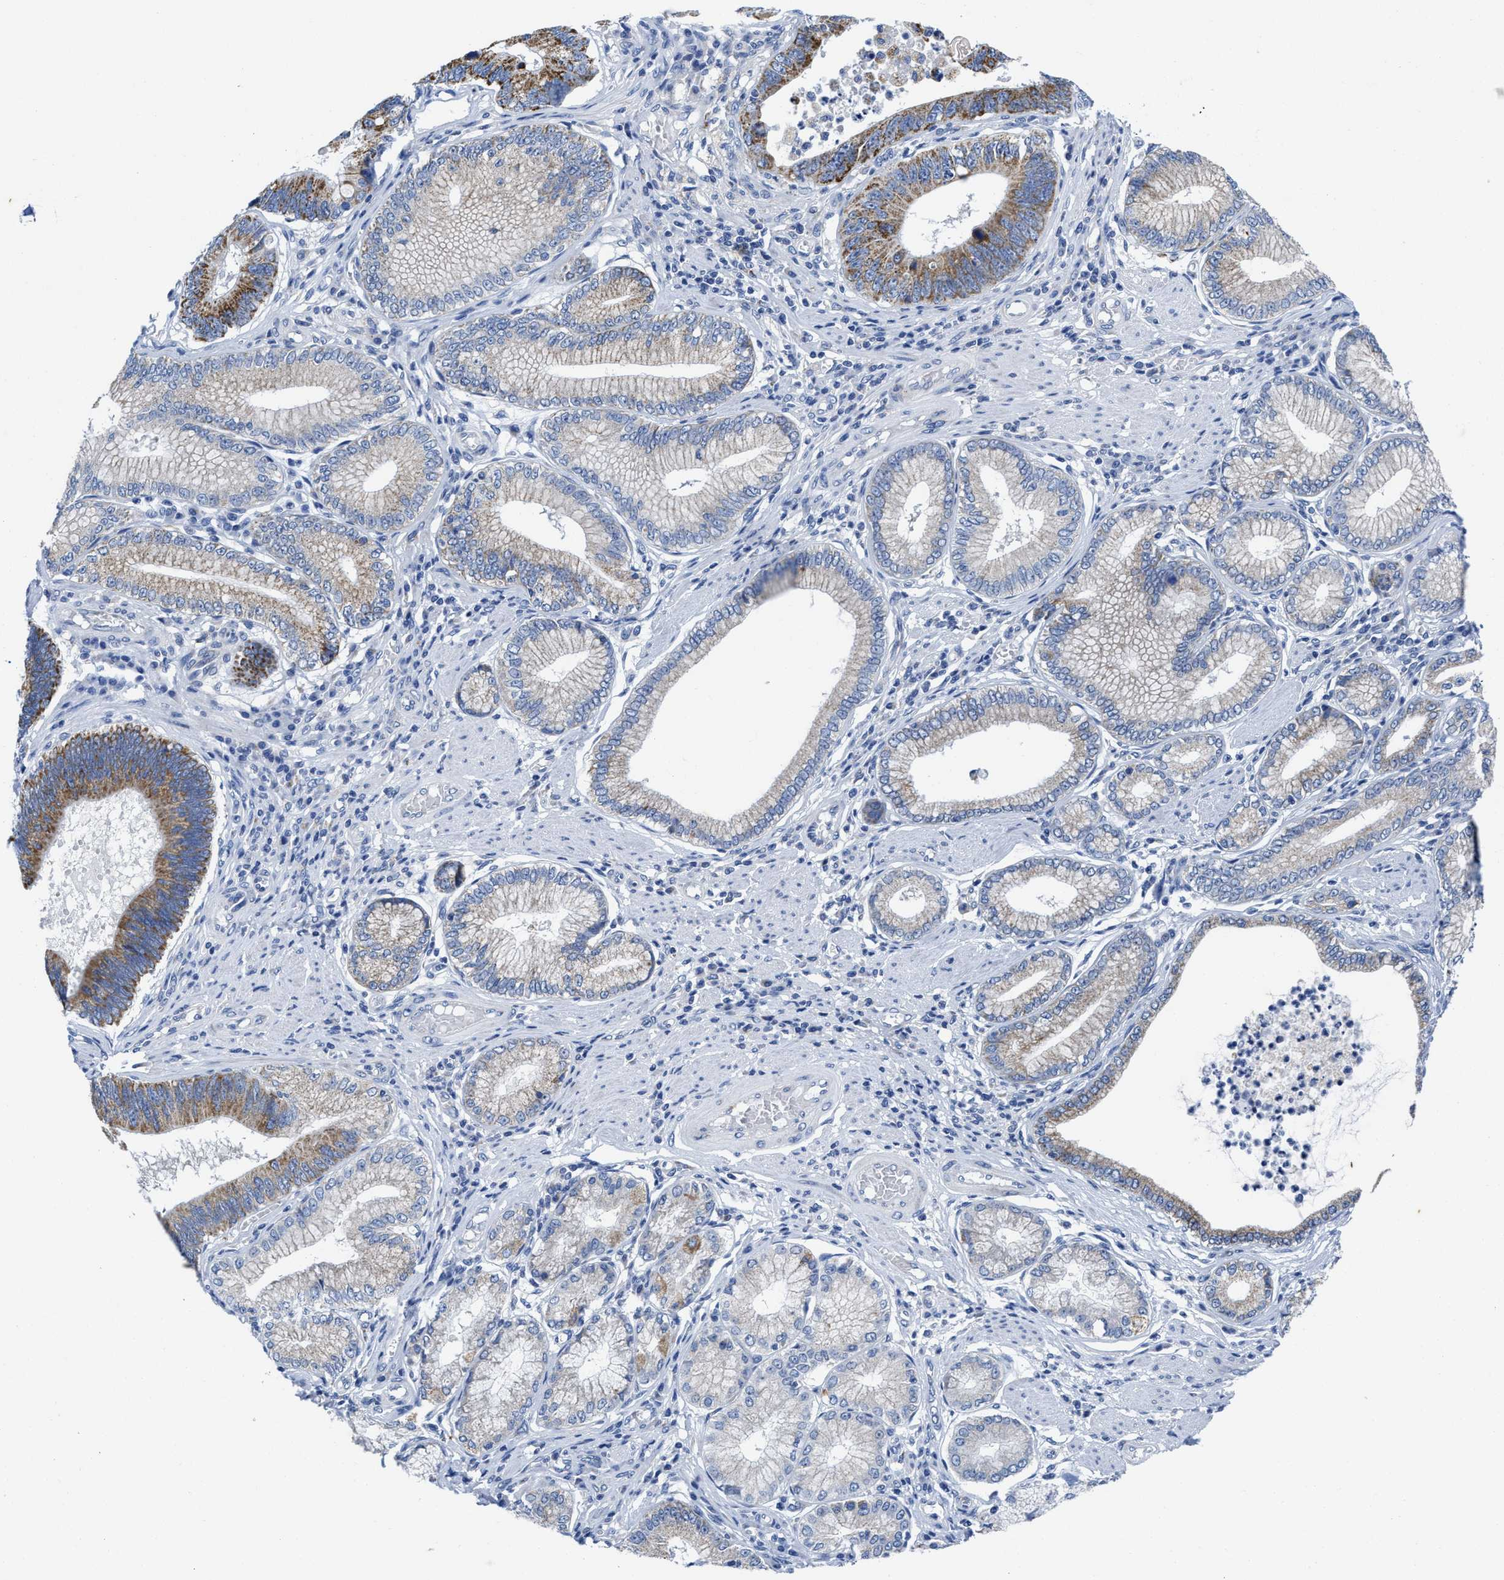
{"staining": {"intensity": "moderate", "quantity": "25%-75%", "location": "cytoplasmic/membranous"}, "tissue": "stomach cancer", "cell_type": "Tumor cells", "image_type": "cancer", "snomed": [{"axis": "morphology", "description": "Adenocarcinoma, NOS"}, {"axis": "topography", "description": "Stomach"}], "caption": "Moderate cytoplasmic/membranous expression is present in approximately 25%-75% of tumor cells in adenocarcinoma (stomach).", "gene": "TBRG4", "patient": {"sex": "male", "age": 59}}